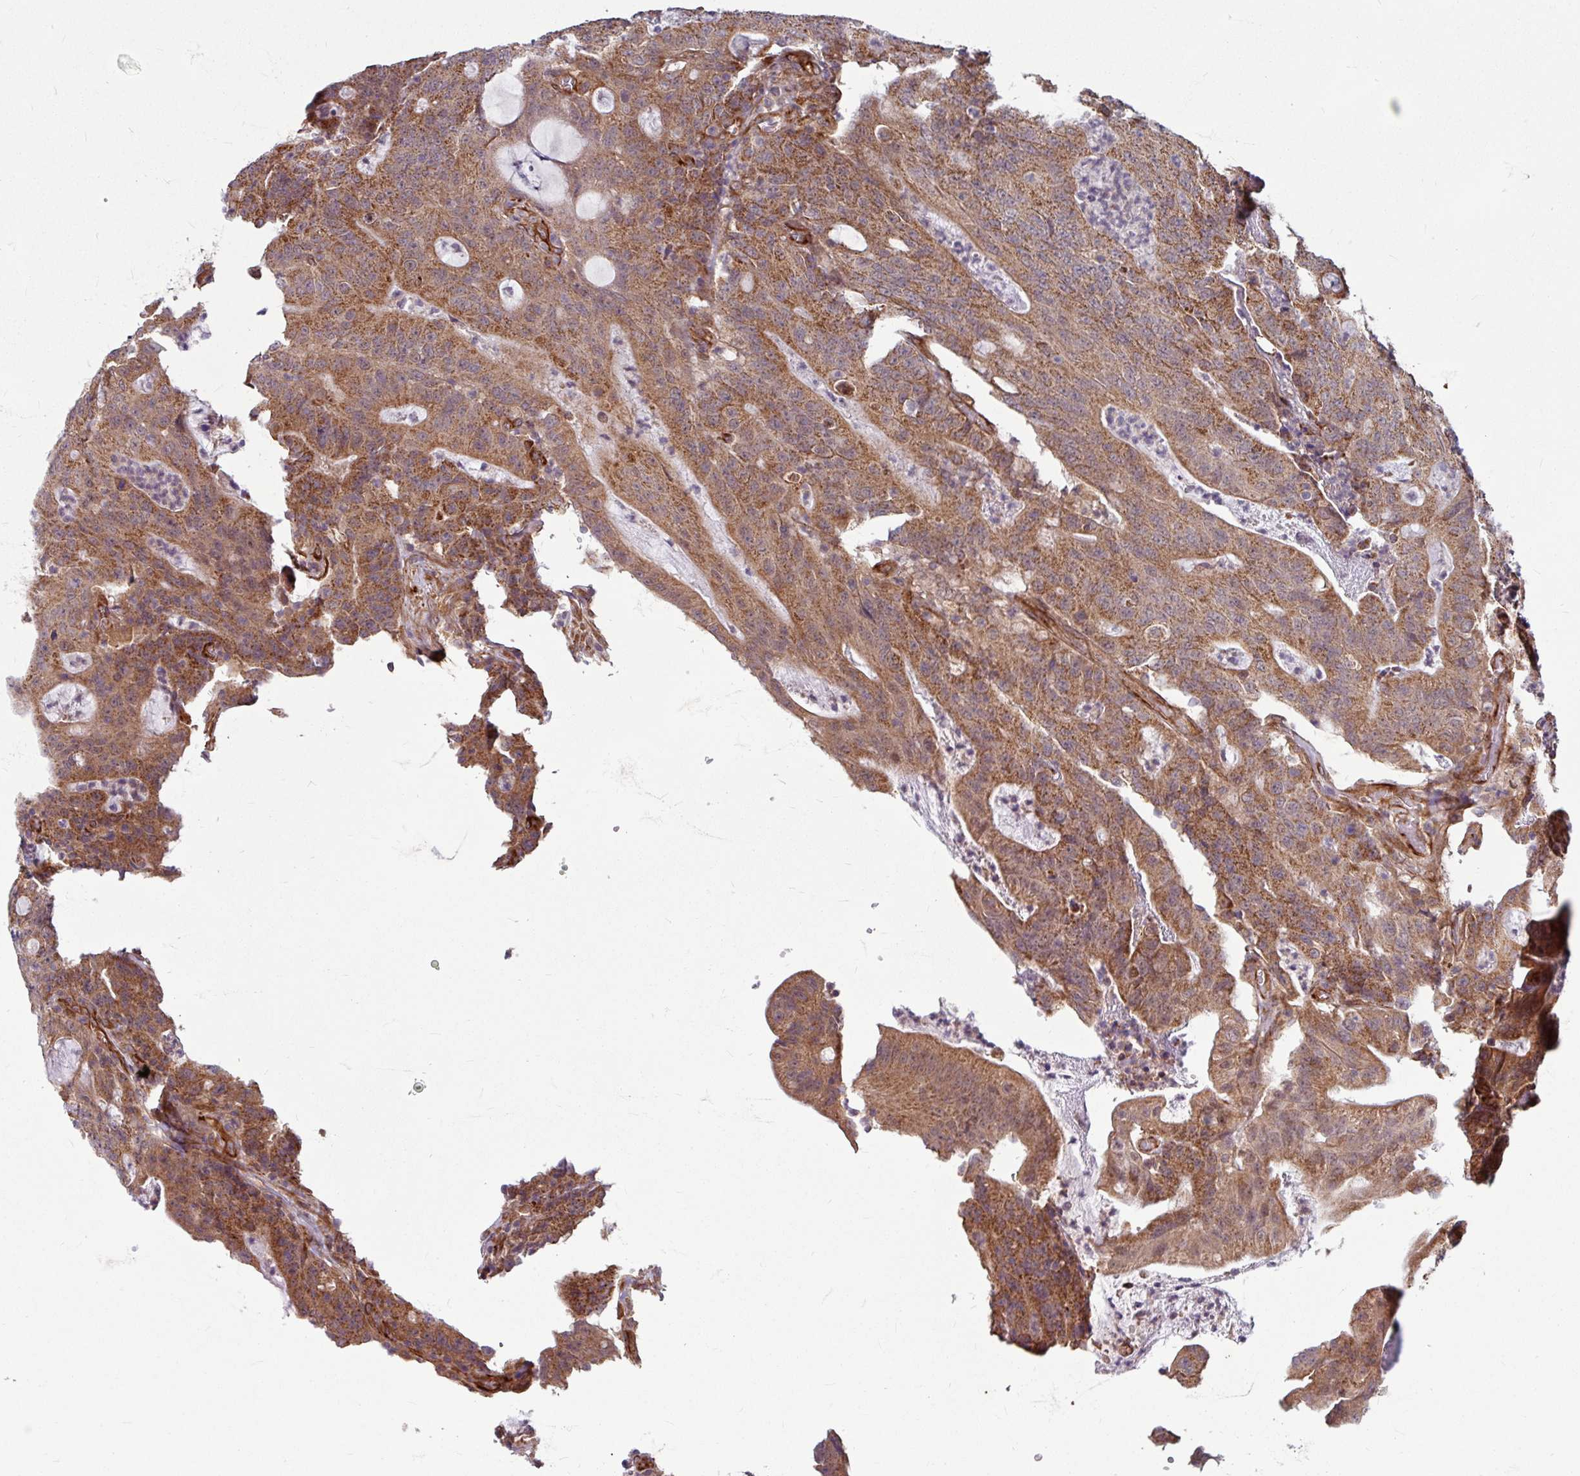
{"staining": {"intensity": "moderate", "quantity": ">75%", "location": "cytoplasmic/membranous"}, "tissue": "colorectal cancer", "cell_type": "Tumor cells", "image_type": "cancer", "snomed": [{"axis": "morphology", "description": "Adenocarcinoma, NOS"}, {"axis": "topography", "description": "Colon"}], "caption": "Moderate cytoplasmic/membranous expression for a protein is appreciated in approximately >75% of tumor cells of adenocarcinoma (colorectal) using IHC.", "gene": "DAAM2", "patient": {"sex": "male", "age": 83}}